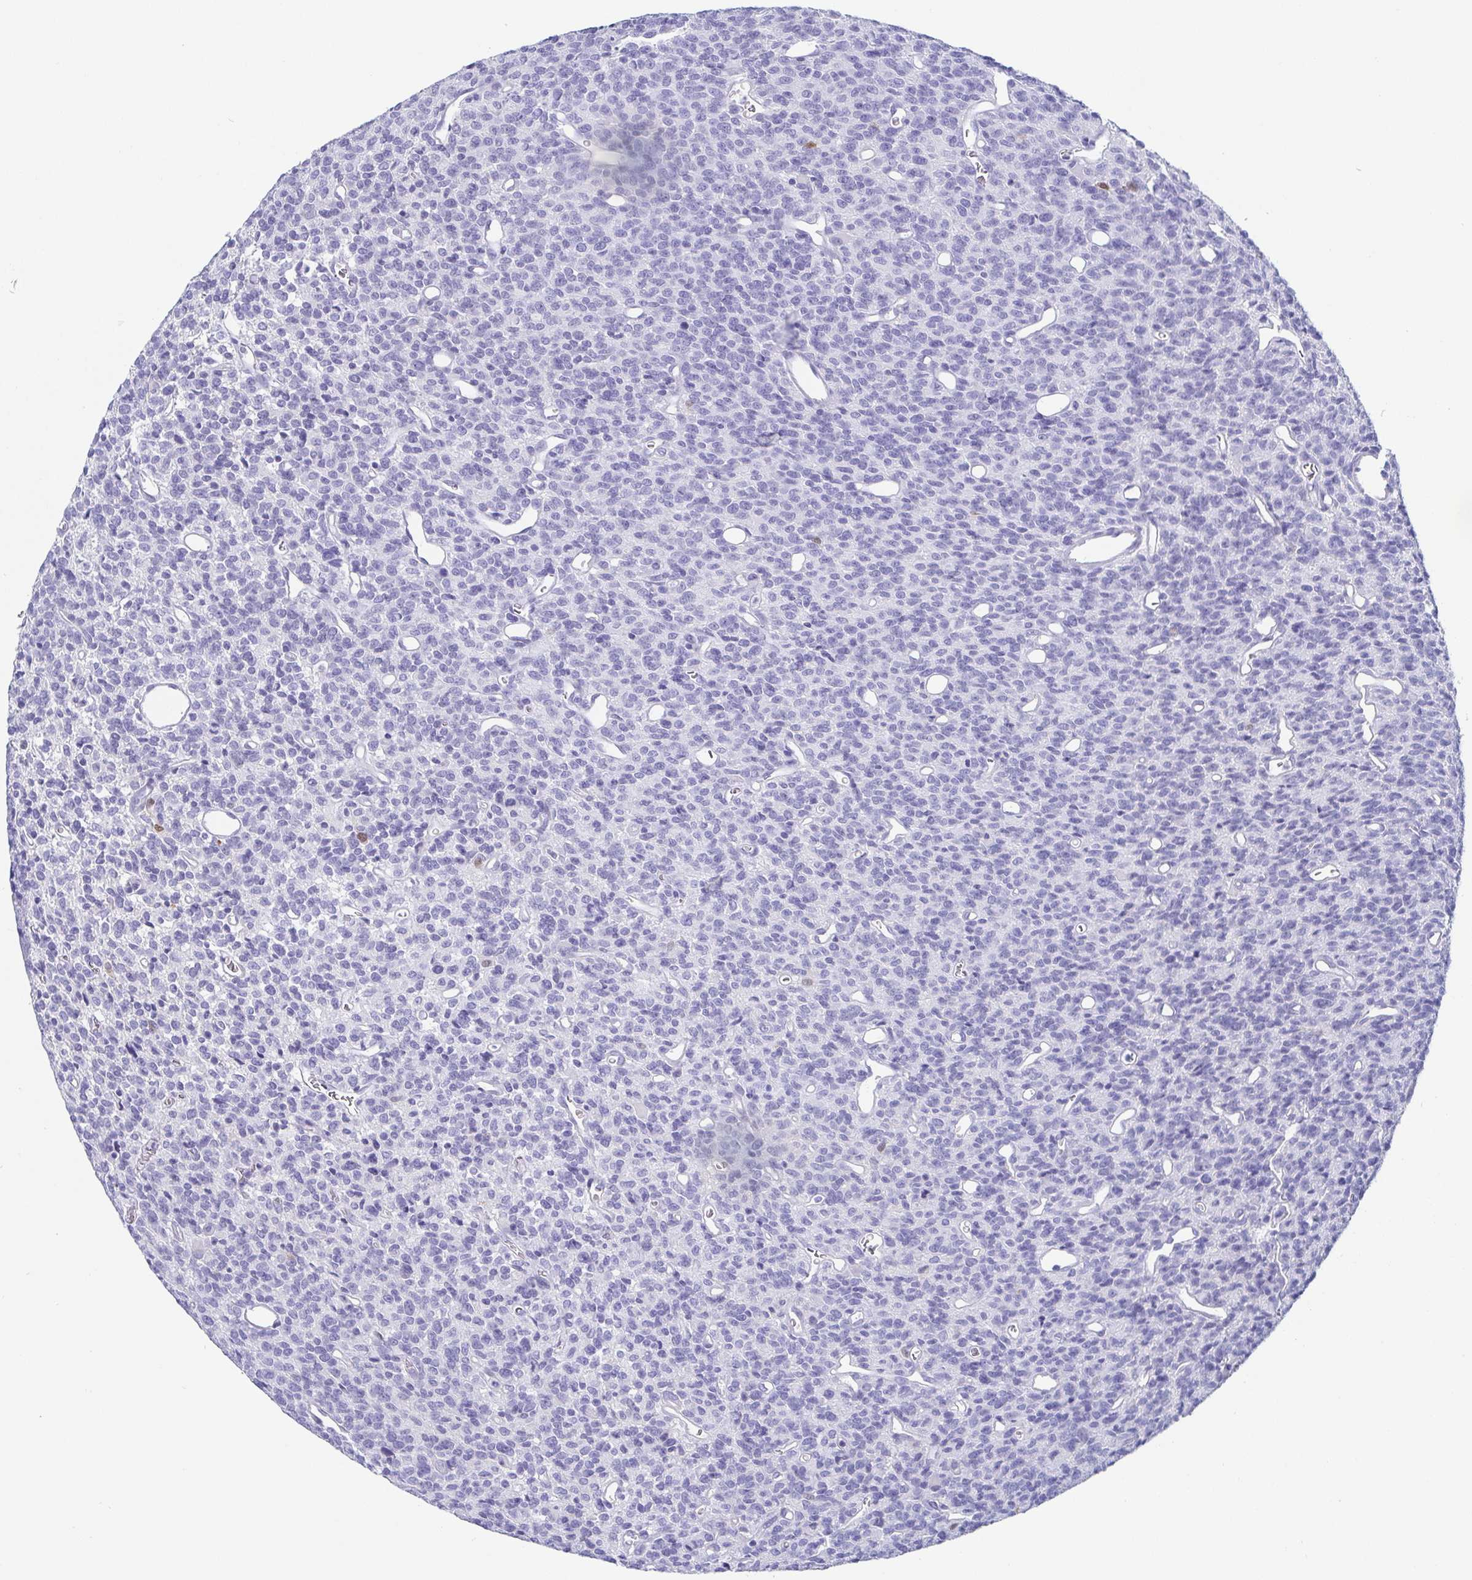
{"staining": {"intensity": "negative", "quantity": "none", "location": "none"}, "tissue": "glioma", "cell_type": "Tumor cells", "image_type": "cancer", "snomed": [{"axis": "morphology", "description": "Glioma, malignant, High grade"}, {"axis": "topography", "description": "Brain"}], "caption": "Tumor cells are negative for protein expression in human glioma.", "gene": "SCGN", "patient": {"sex": "male", "age": 76}}